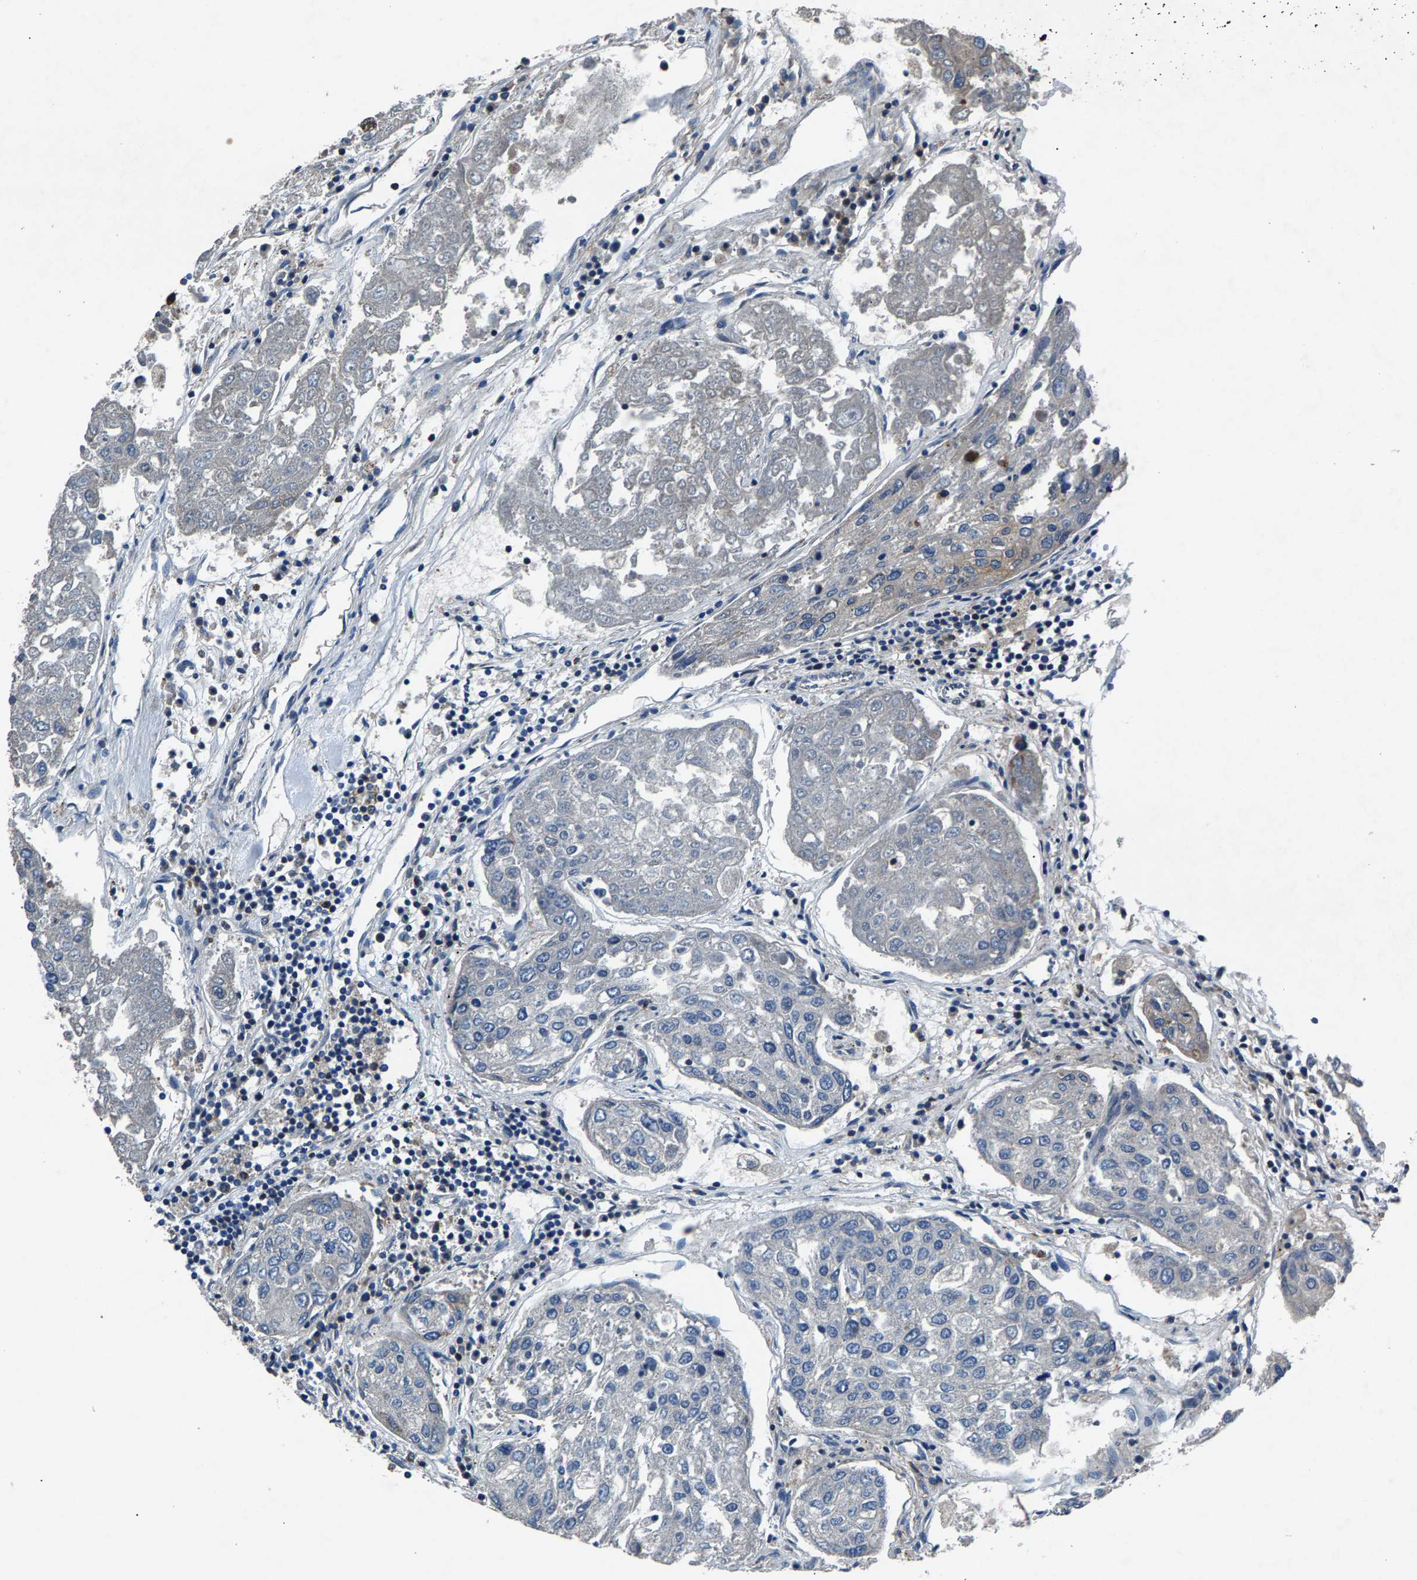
{"staining": {"intensity": "moderate", "quantity": "<25%", "location": "cytoplasmic/membranous"}, "tissue": "urothelial cancer", "cell_type": "Tumor cells", "image_type": "cancer", "snomed": [{"axis": "morphology", "description": "Urothelial carcinoma, High grade"}, {"axis": "topography", "description": "Lymph node"}, {"axis": "topography", "description": "Urinary bladder"}], "caption": "Immunohistochemistry of urothelial cancer reveals low levels of moderate cytoplasmic/membranous expression in about <25% of tumor cells.", "gene": "LPCAT1", "patient": {"sex": "male", "age": 51}}